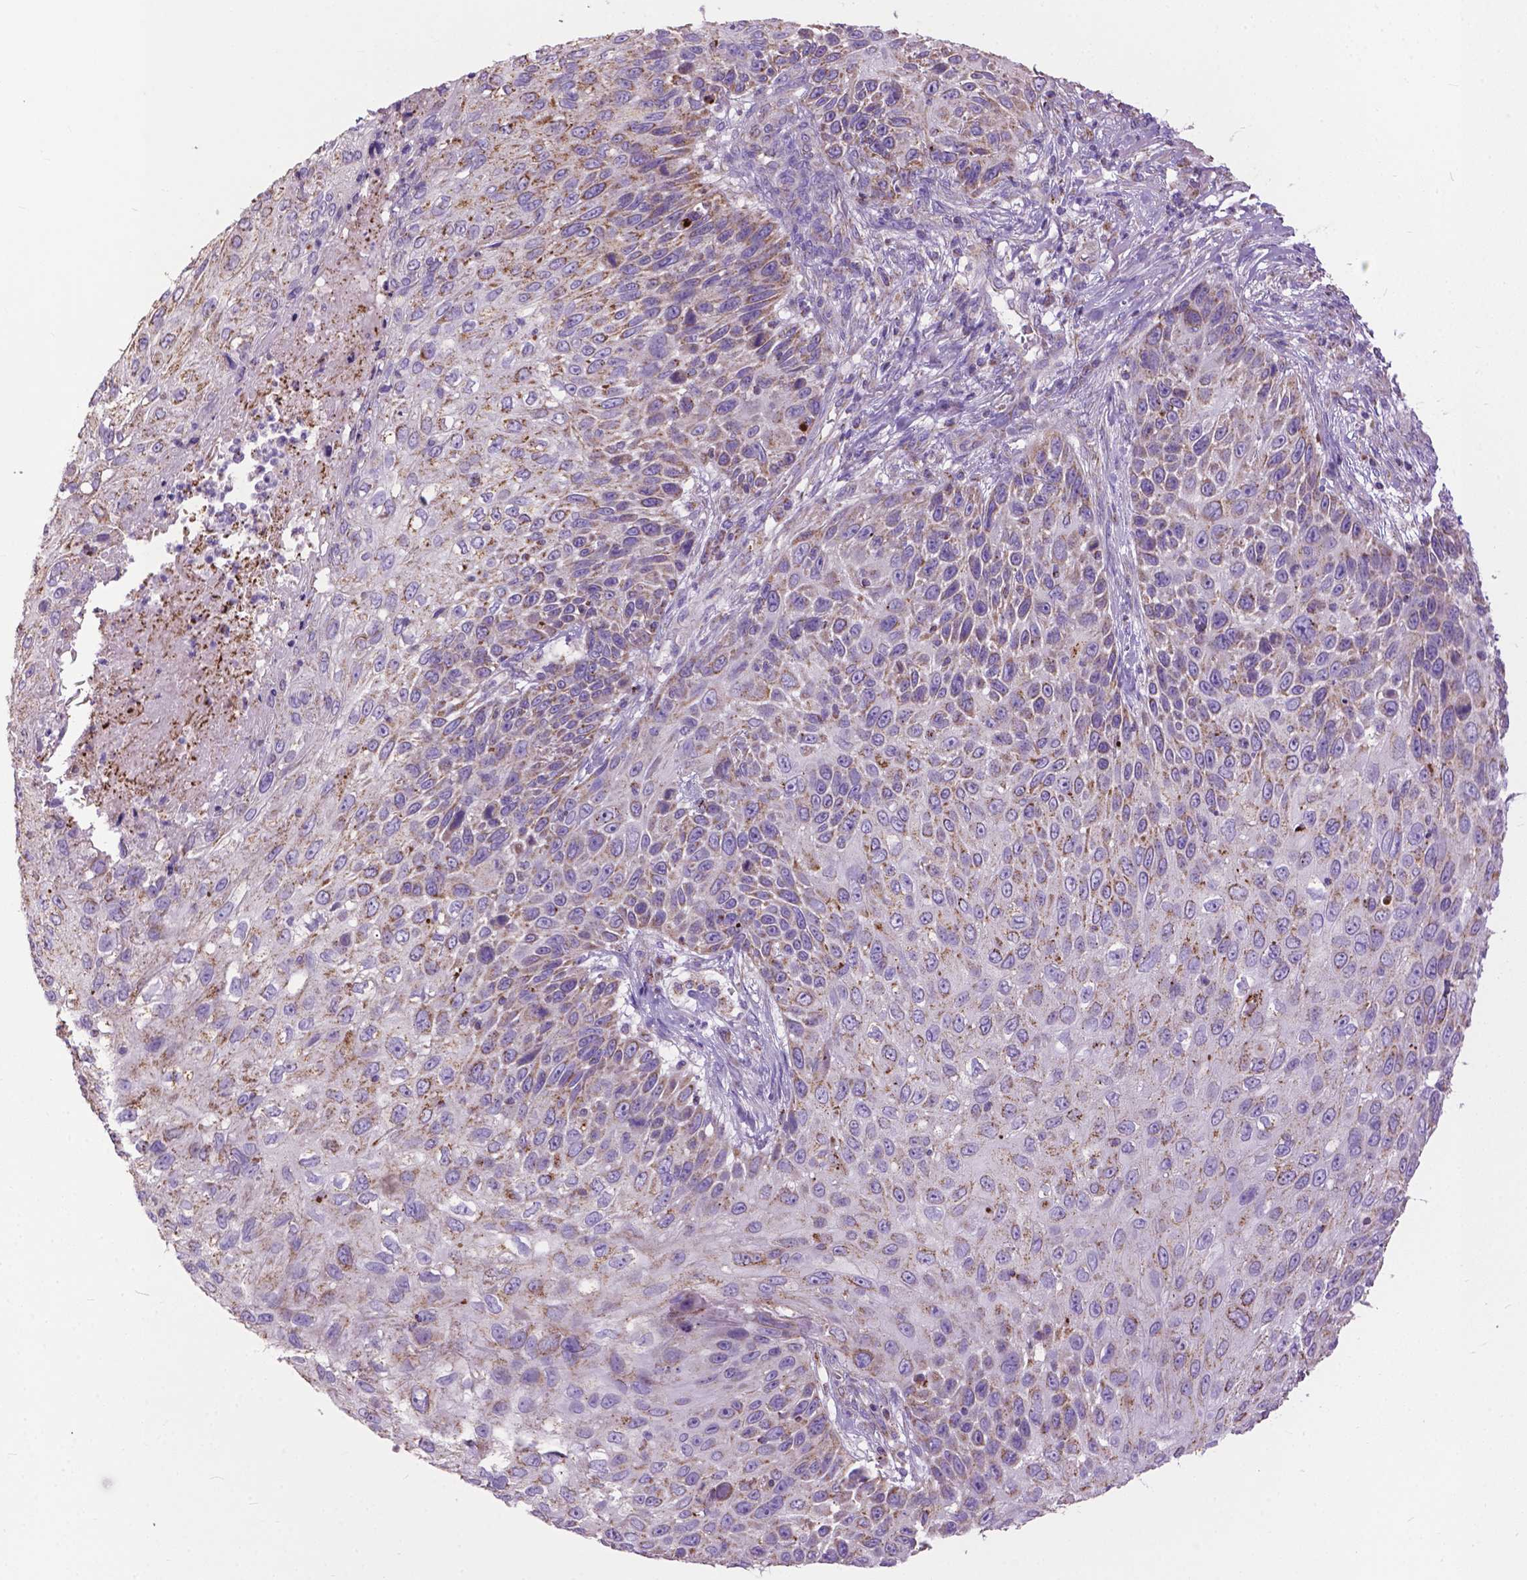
{"staining": {"intensity": "weak", "quantity": ">75%", "location": "cytoplasmic/membranous"}, "tissue": "skin cancer", "cell_type": "Tumor cells", "image_type": "cancer", "snomed": [{"axis": "morphology", "description": "Squamous cell carcinoma, NOS"}, {"axis": "topography", "description": "Skin"}], "caption": "Tumor cells show low levels of weak cytoplasmic/membranous staining in about >75% of cells in human skin cancer (squamous cell carcinoma).", "gene": "VDAC1", "patient": {"sex": "male", "age": 92}}